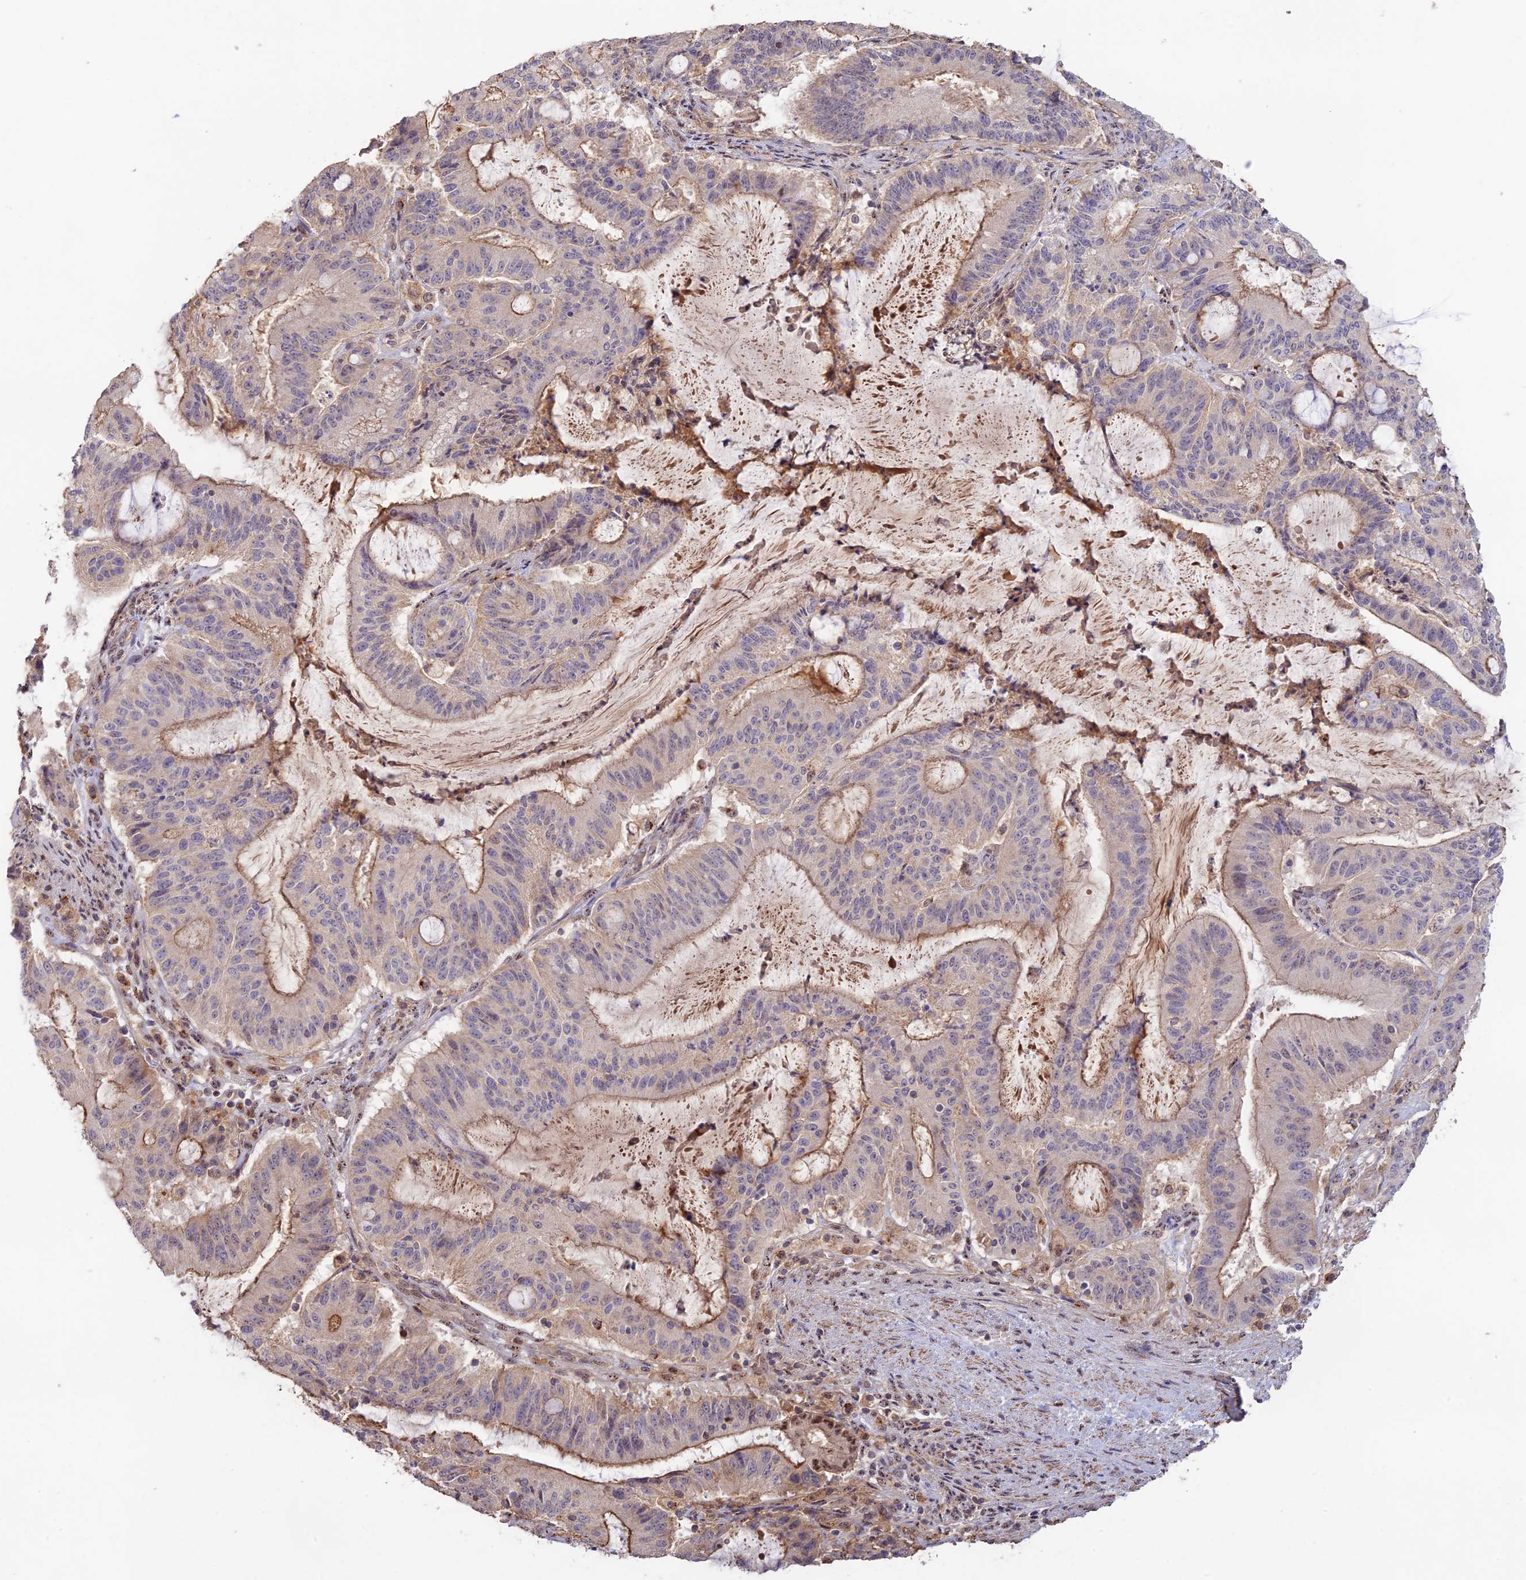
{"staining": {"intensity": "weak", "quantity": ">75%", "location": "cytoplasmic/membranous"}, "tissue": "liver cancer", "cell_type": "Tumor cells", "image_type": "cancer", "snomed": [{"axis": "morphology", "description": "Normal tissue, NOS"}, {"axis": "morphology", "description": "Cholangiocarcinoma"}, {"axis": "topography", "description": "Liver"}, {"axis": "topography", "description": "Peripheral nerve tissue"}], "caption": "The photomicrograph reveals staining of liver cholangiocarcinoma, revealing weak cytoplasmic/membranous protein expression (brown color) within tumor cells.", "gene": "CLCF1", "patient": {"sex": "female", "age": 73}}